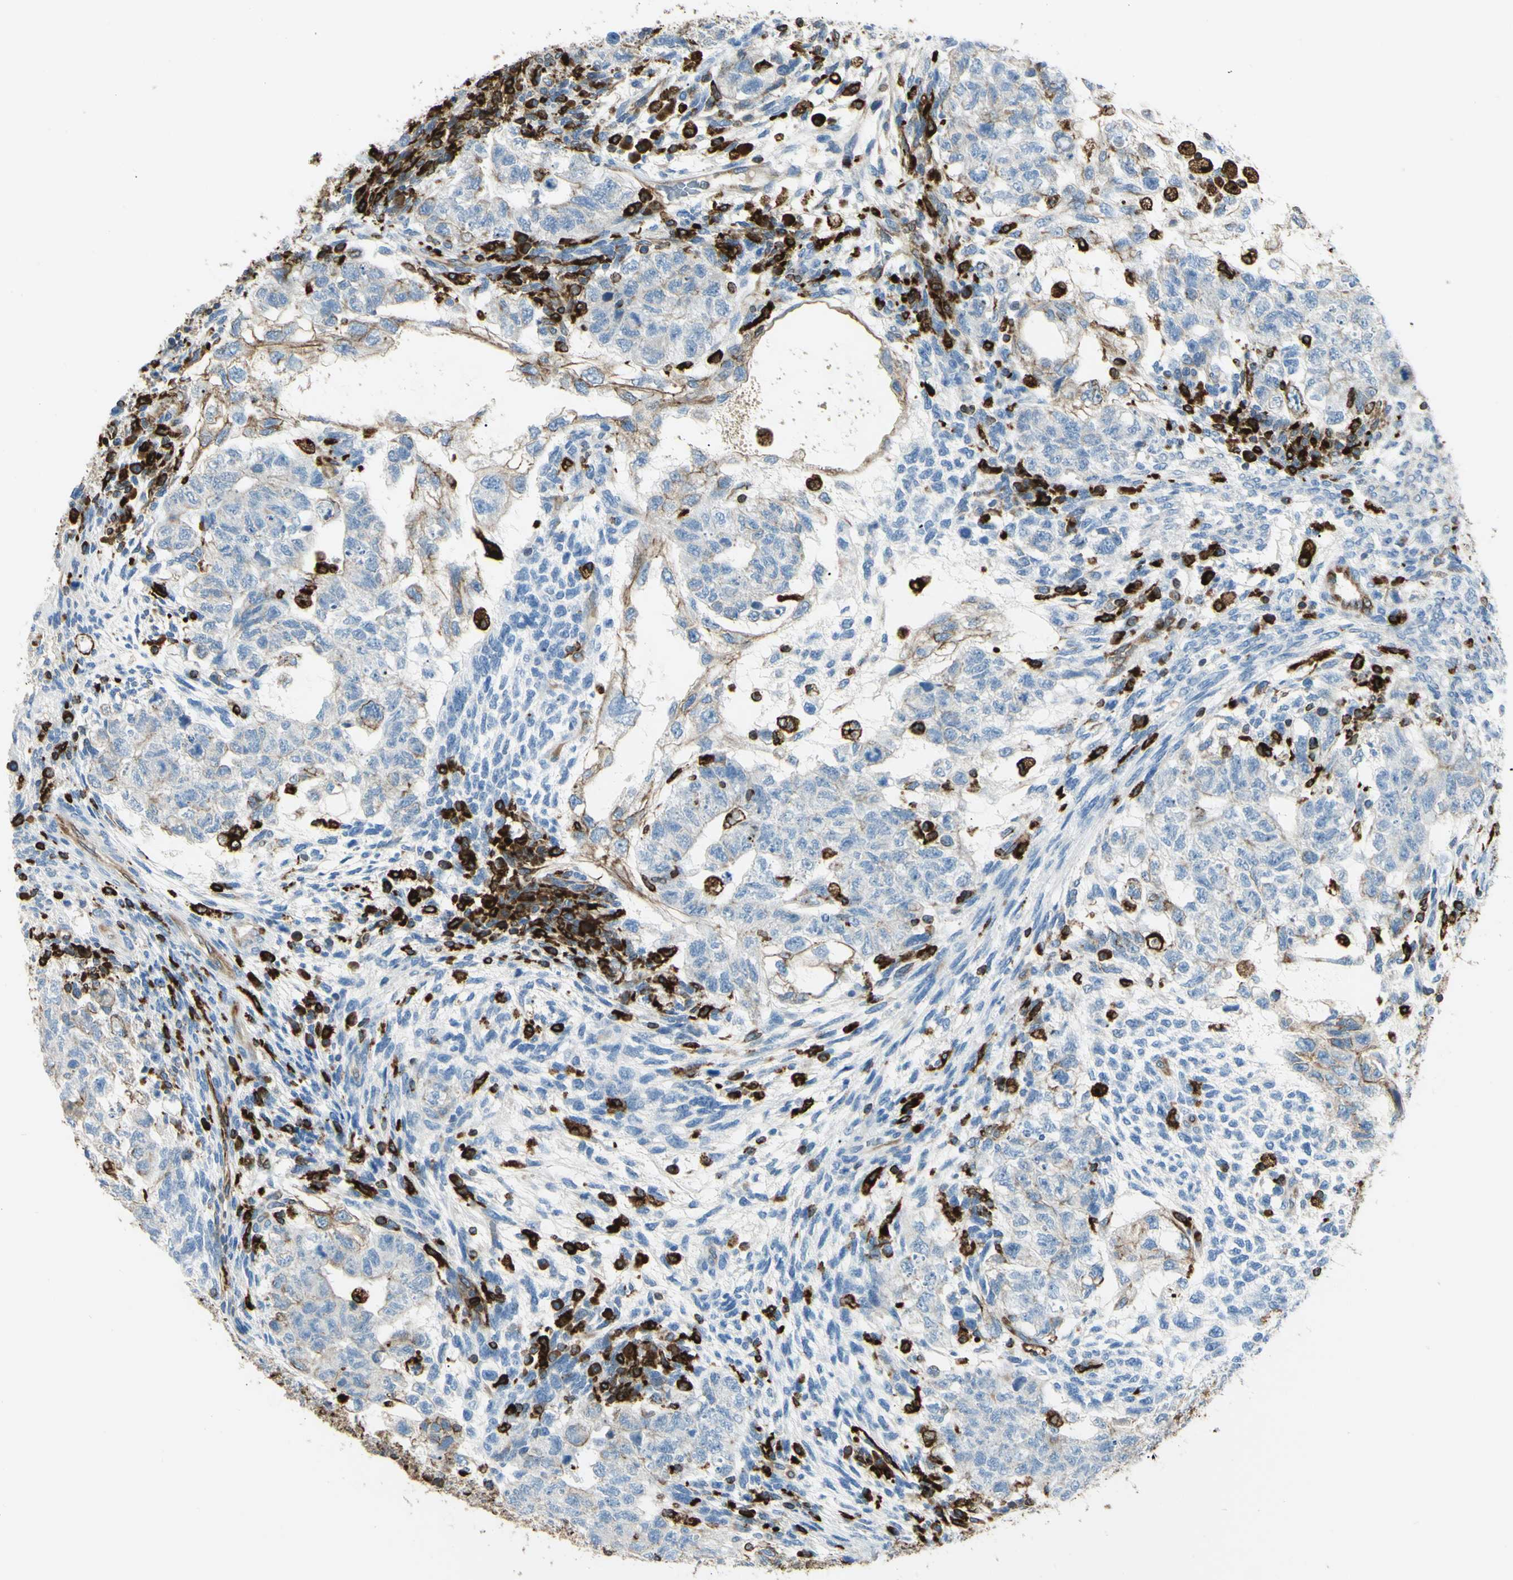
{"staining": {"intensity": "negative", "quantity": "none", "location": "none"}, "tissue": "testis cancer", "cell_type": "Tumor cells", "image_type": "cancer", "snomed": [{"axis": "morphology", "description": "Normal tissue, NOS"}, {"axis": "morphology", "description": "Carcinoma, Embryonal, NOS"}, {"axis": "topography", "description": "Testis"}], "caption": "The histopathology image demonstrates no significant positivity in tumor cells of testis cancer.", "gene": "CD74", "patient": {"sex": "male", "age": 36}}